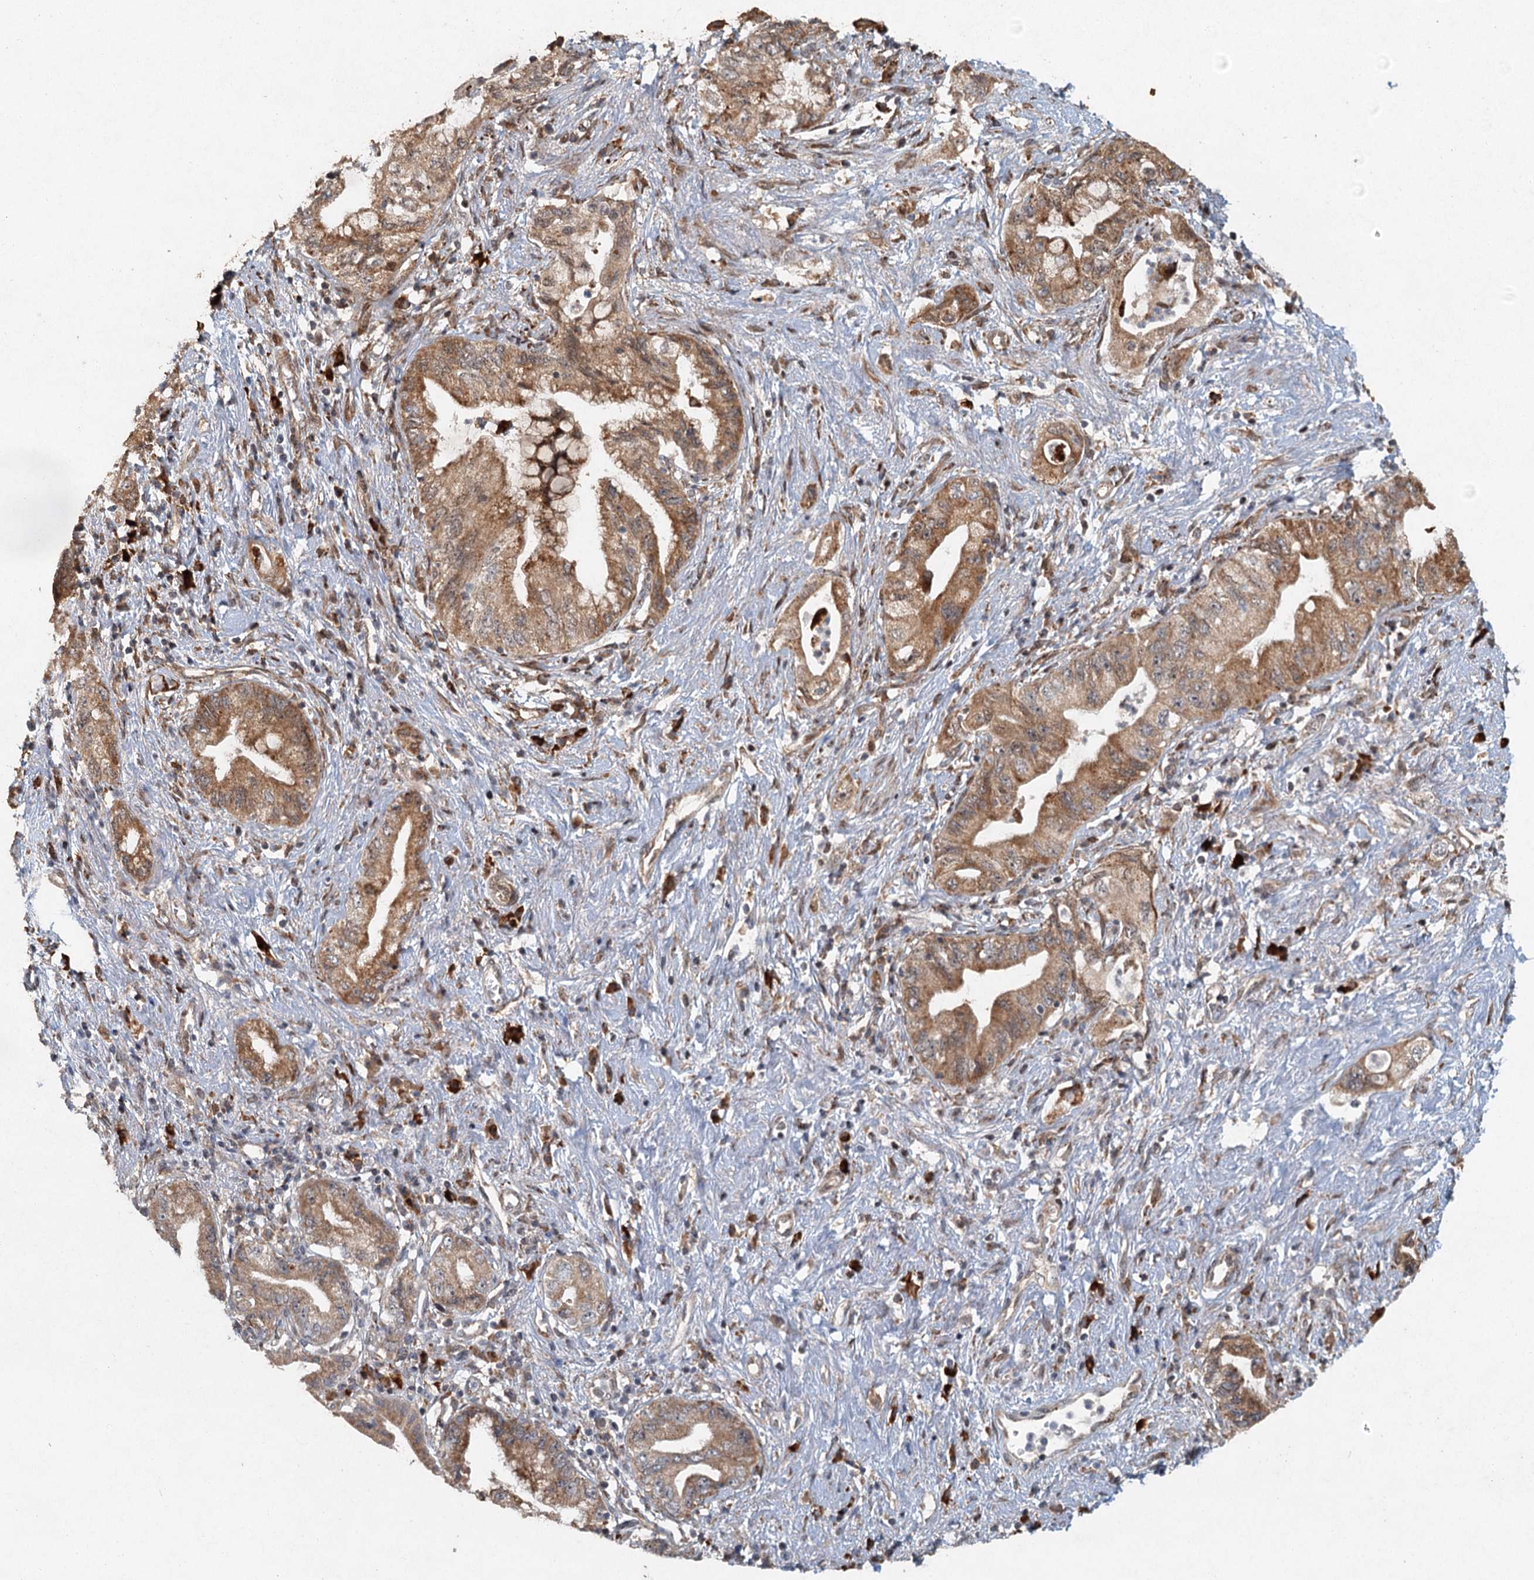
{"staining": {"intensity": "moderate", "quantity": ">75%", "location": "cytoplasmic/membranous"}, "tissue": "pancreatic cancer", "cell_type": "Tumor cells", "image_type": "cancer", "snomed": [{"axis": "morphology", "description": "Adenocarcinoma, NOS"}, {"axis": "topography", "description": "Pancreas"}], "caption": "A brown stain shows moderate cytoplasmic/membranous expression of a protein in human adenocarcinoma (pancreatic) tumor cells.", "gene": "SRPX2", "patient": {"sex": "female", "age": 73}}